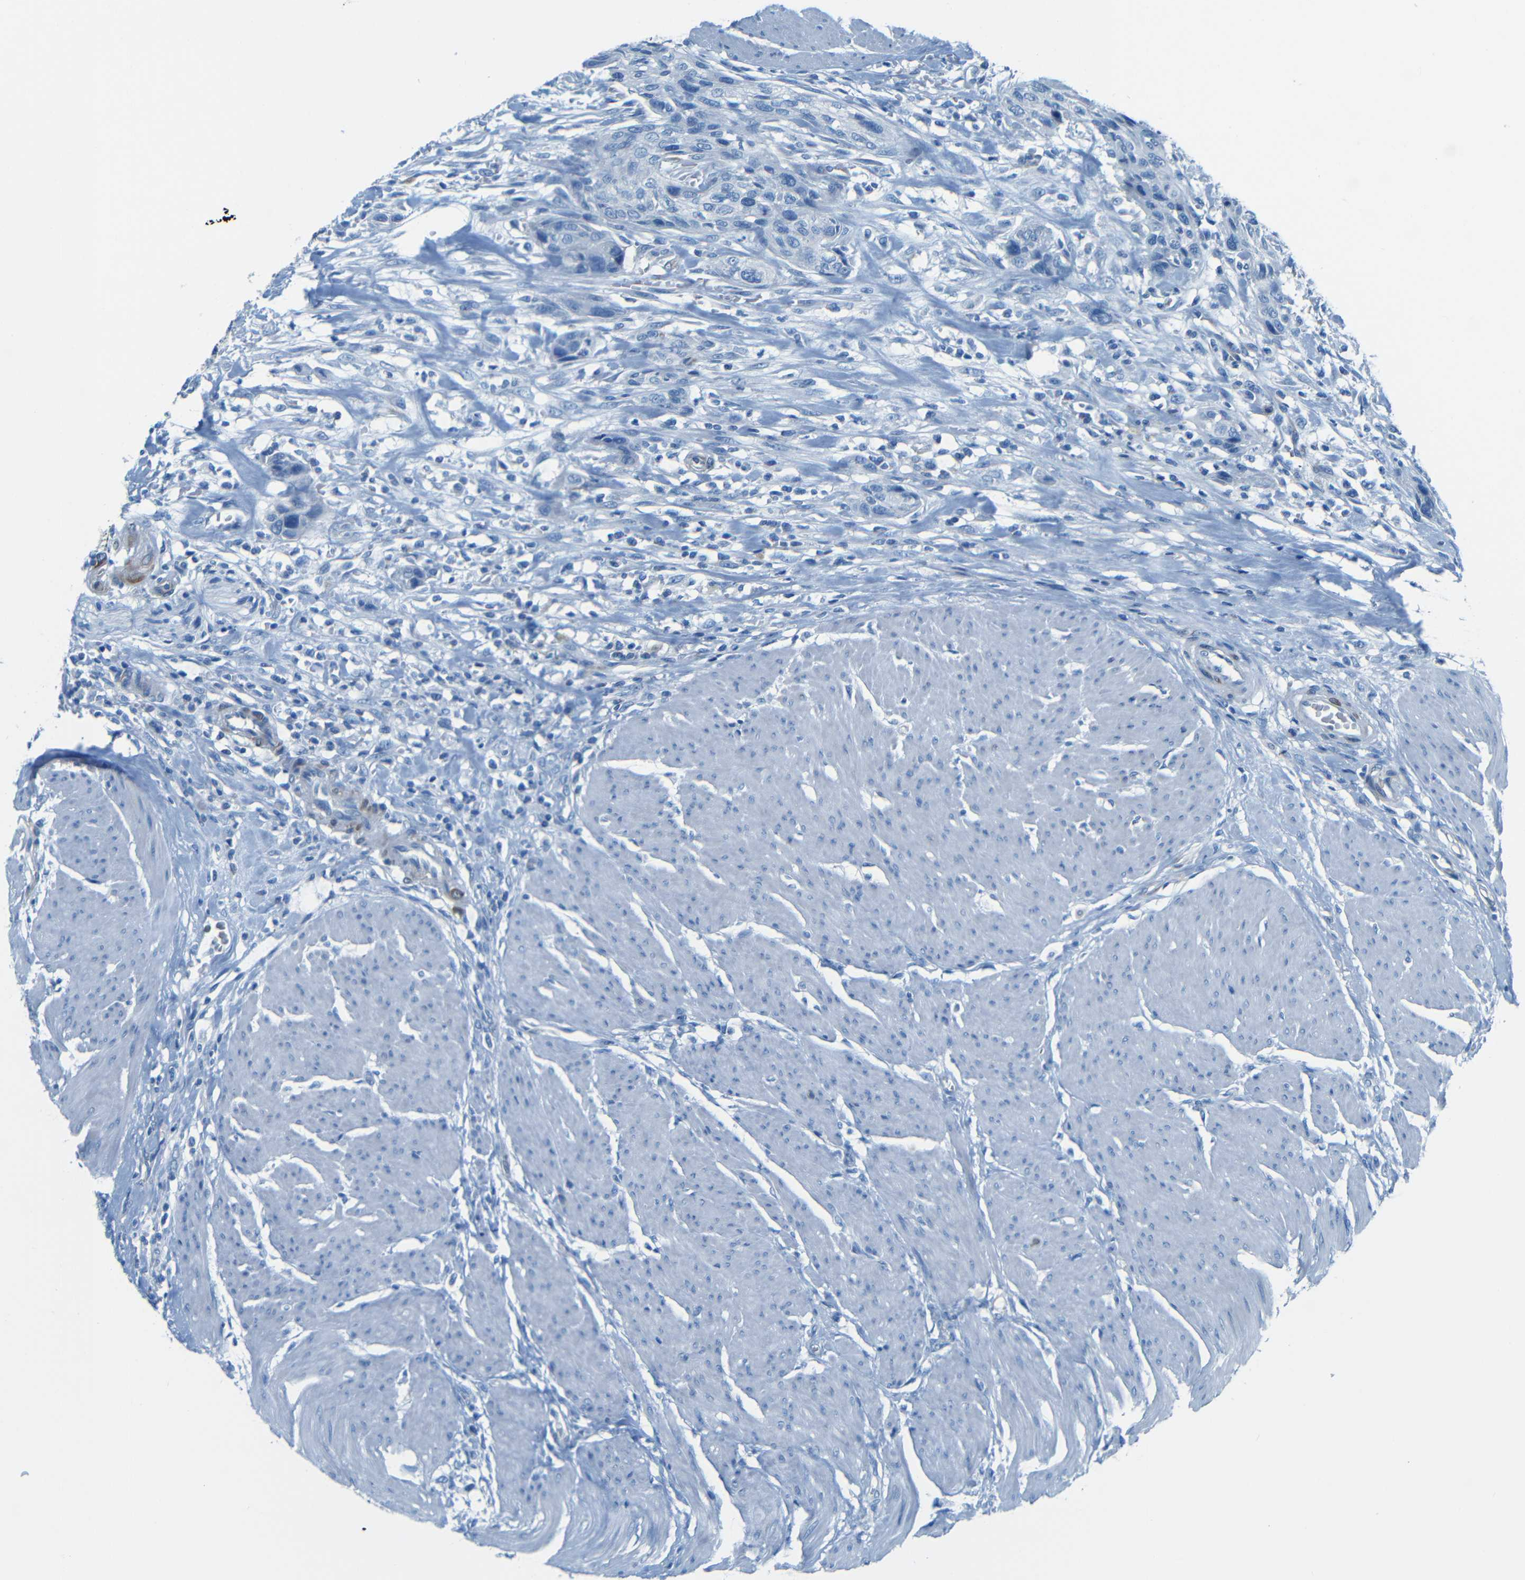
{"staining": {"intensity": "negative", "quantity": "none", "location": "none"}, "tissue": "urothelial cancer", "cell_type": "Tumor cells", "image_type": "cancer", "snomed": [{"axis": "morphology", "description": "Urothelial carcinoma, High grade"}, {"axis": "topography", "description": "Urinary bladder"}], "caption": "Image shows no significant protein staining in tumor cells of urothelial cancer. The staining was performed using DAB (3,3'-diaminobenzidine) to visualize the protein expression in brown, while the nuclei were stained in blue with hematoxylin (Magnification: 20x).", "gene": "MAP2", "patient": {"sex": "male", "age": 35}}